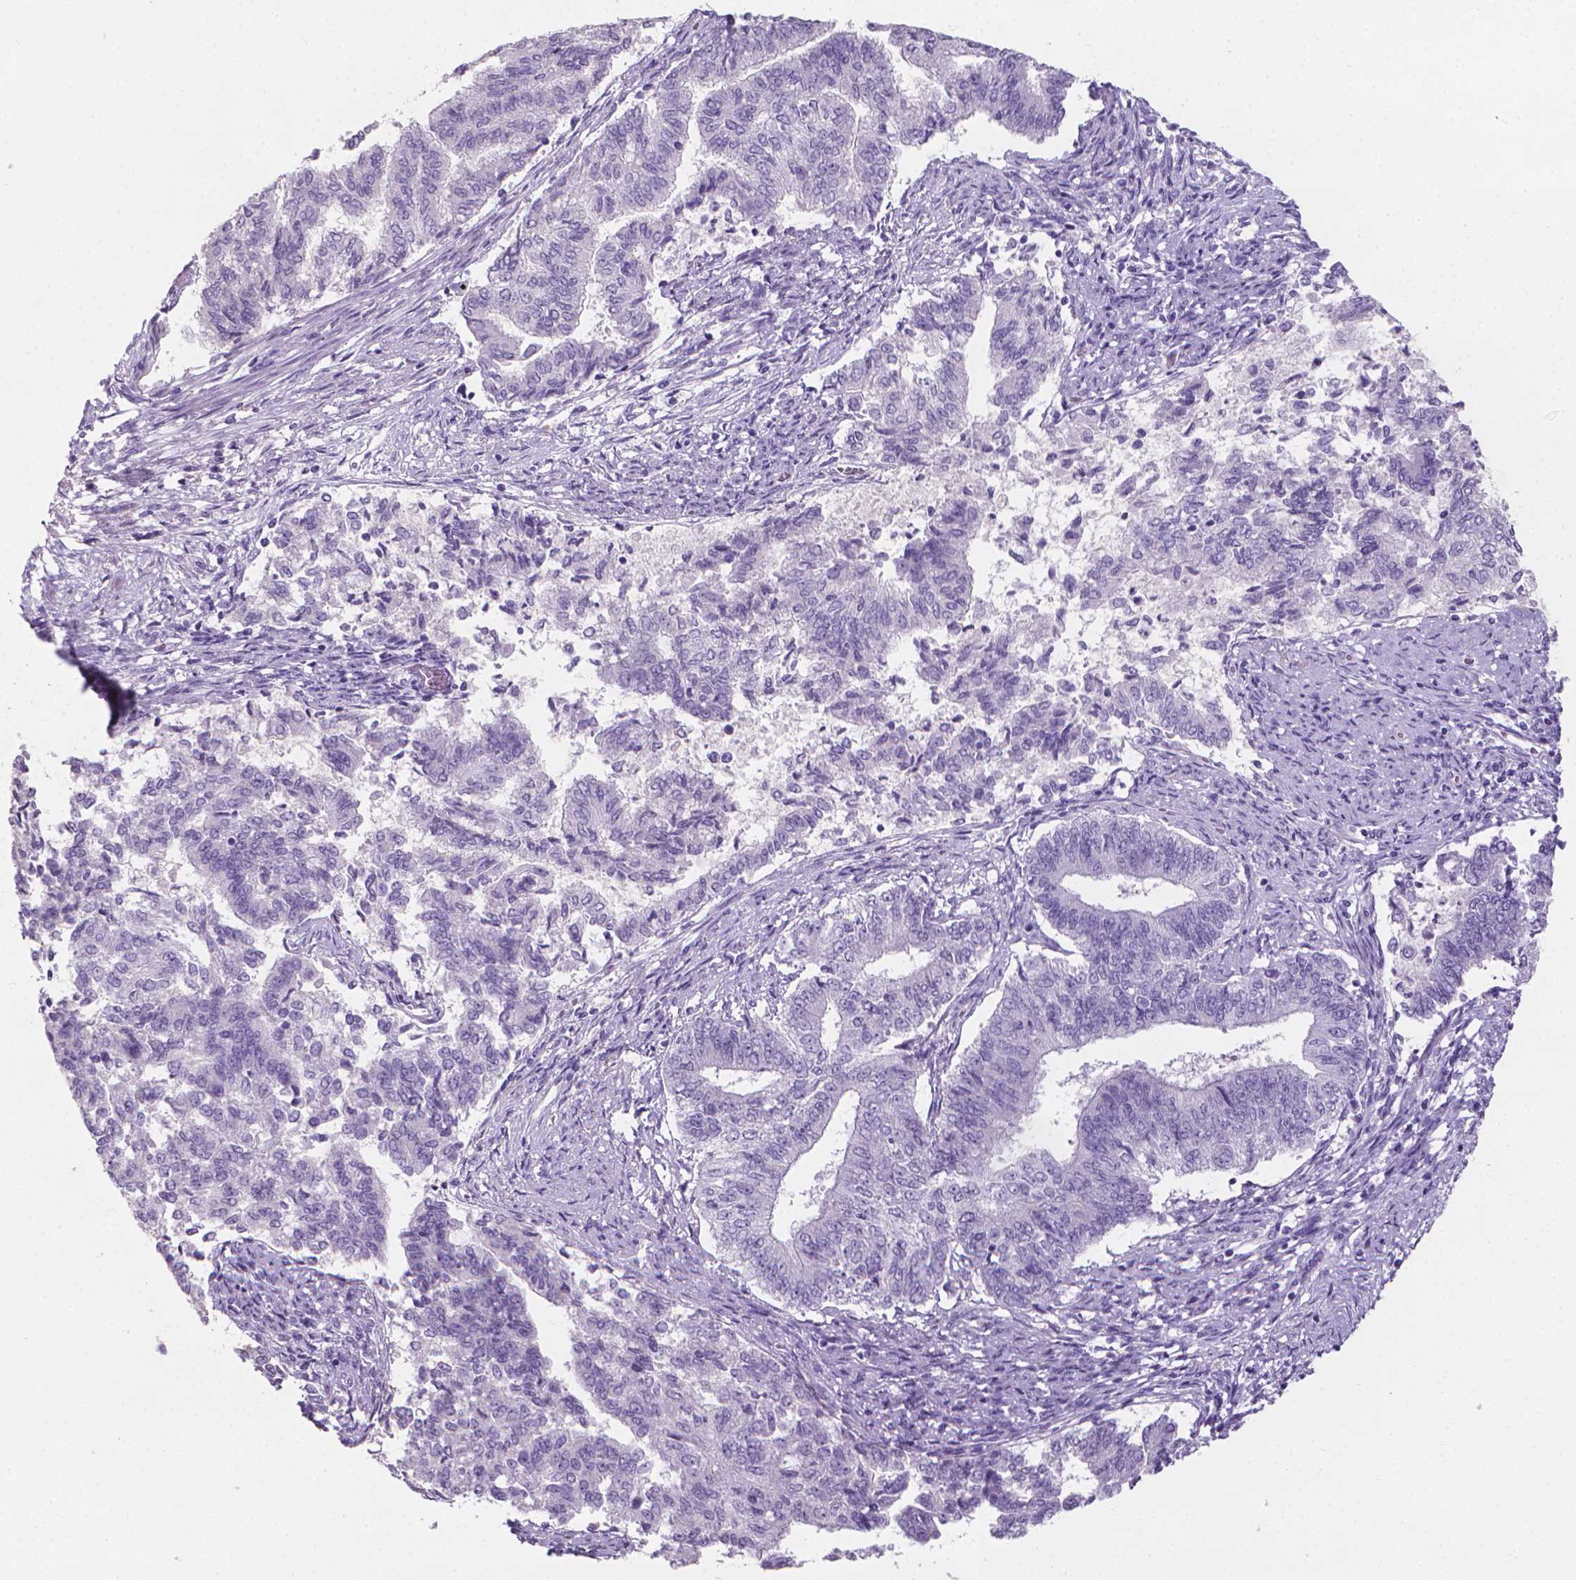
{"staining": {"intensity": "negative", "quantity": "none", "location": "none"}, "tissue": "endometrial cancer", "cell_type": "Tumor cells", "image_type": "cancer", "snomed": [{"axis": "morphology", "description": "Adenocarcinoma, NOS"}, {"axis": "topography", "description": "Endometrium"}], "caption": "High magnification brightfield microscopy of endometrial cancer (adenocarcinoma) stained with DAB (brown) and counterstained with hematoxylin (blue): tumor cells show no significant expression.", "gene": "XPNPEP2", "patient": {"sex": "female", "age": 65}}